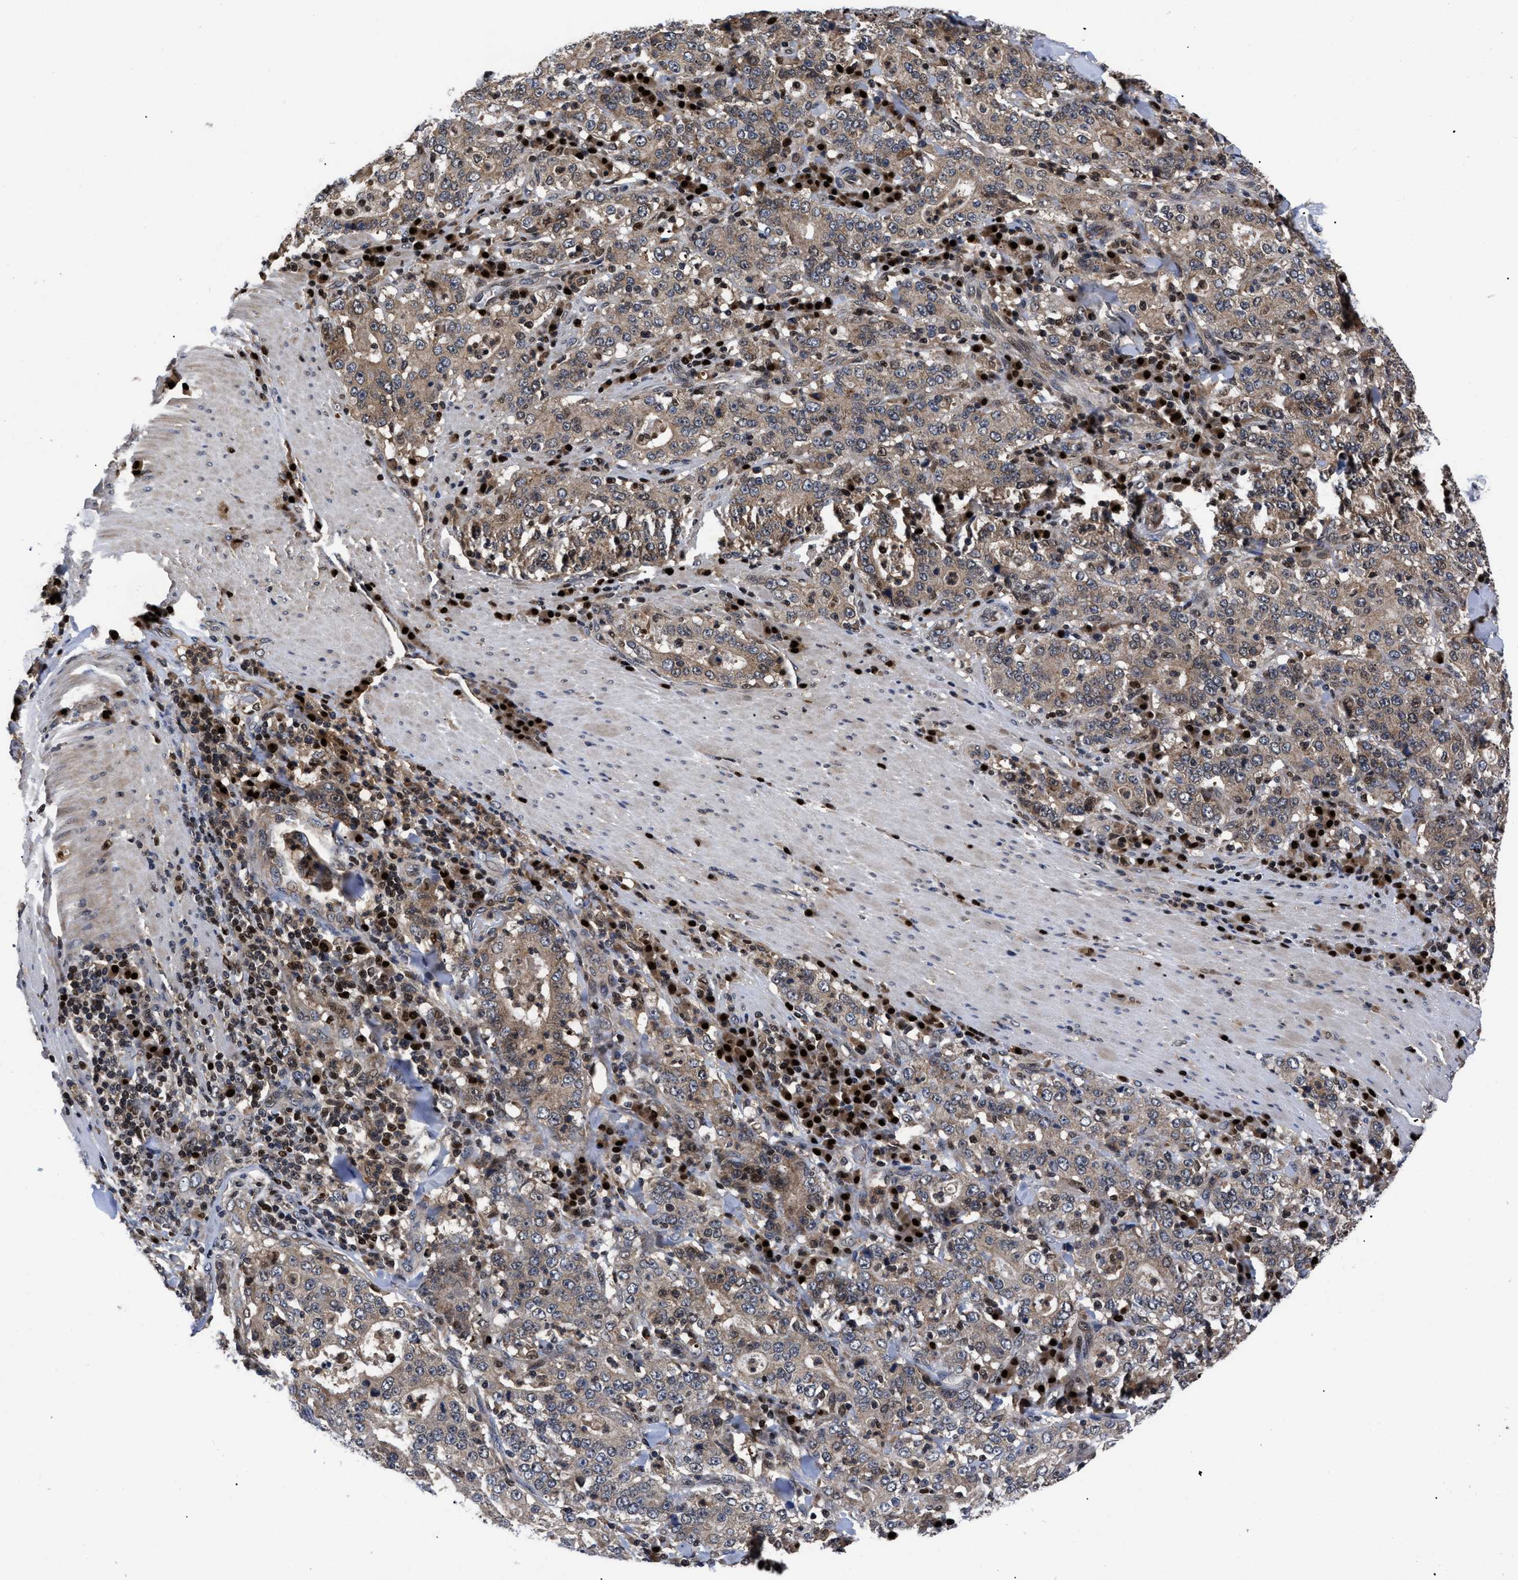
{"staining": {"intensity": "strong", "quantity": ">75%", "location": "cytoplasmic/membranous"}, "tissue": "stomach cancer", "cell_type": "Tumor cells", "image_type": "cancer", "snomed": [{"axis": "morphology", "description": "Normal tissue, NOS"}, {"axis": "morphology", "description": "Adenocarcinoma, NOS"}, {"axis": "topography", "description": "Stomach, upper"}, {"axis": "topography", "description": "Stomach"}], "caption": "Immunohistochemical staining of stomach cancer displays strong cytoplasmic/membranous protein positivity in approximately >75% of tumor cells.", "gene": "FAM200A", "patient": {"sex": "male", "age": 59}}